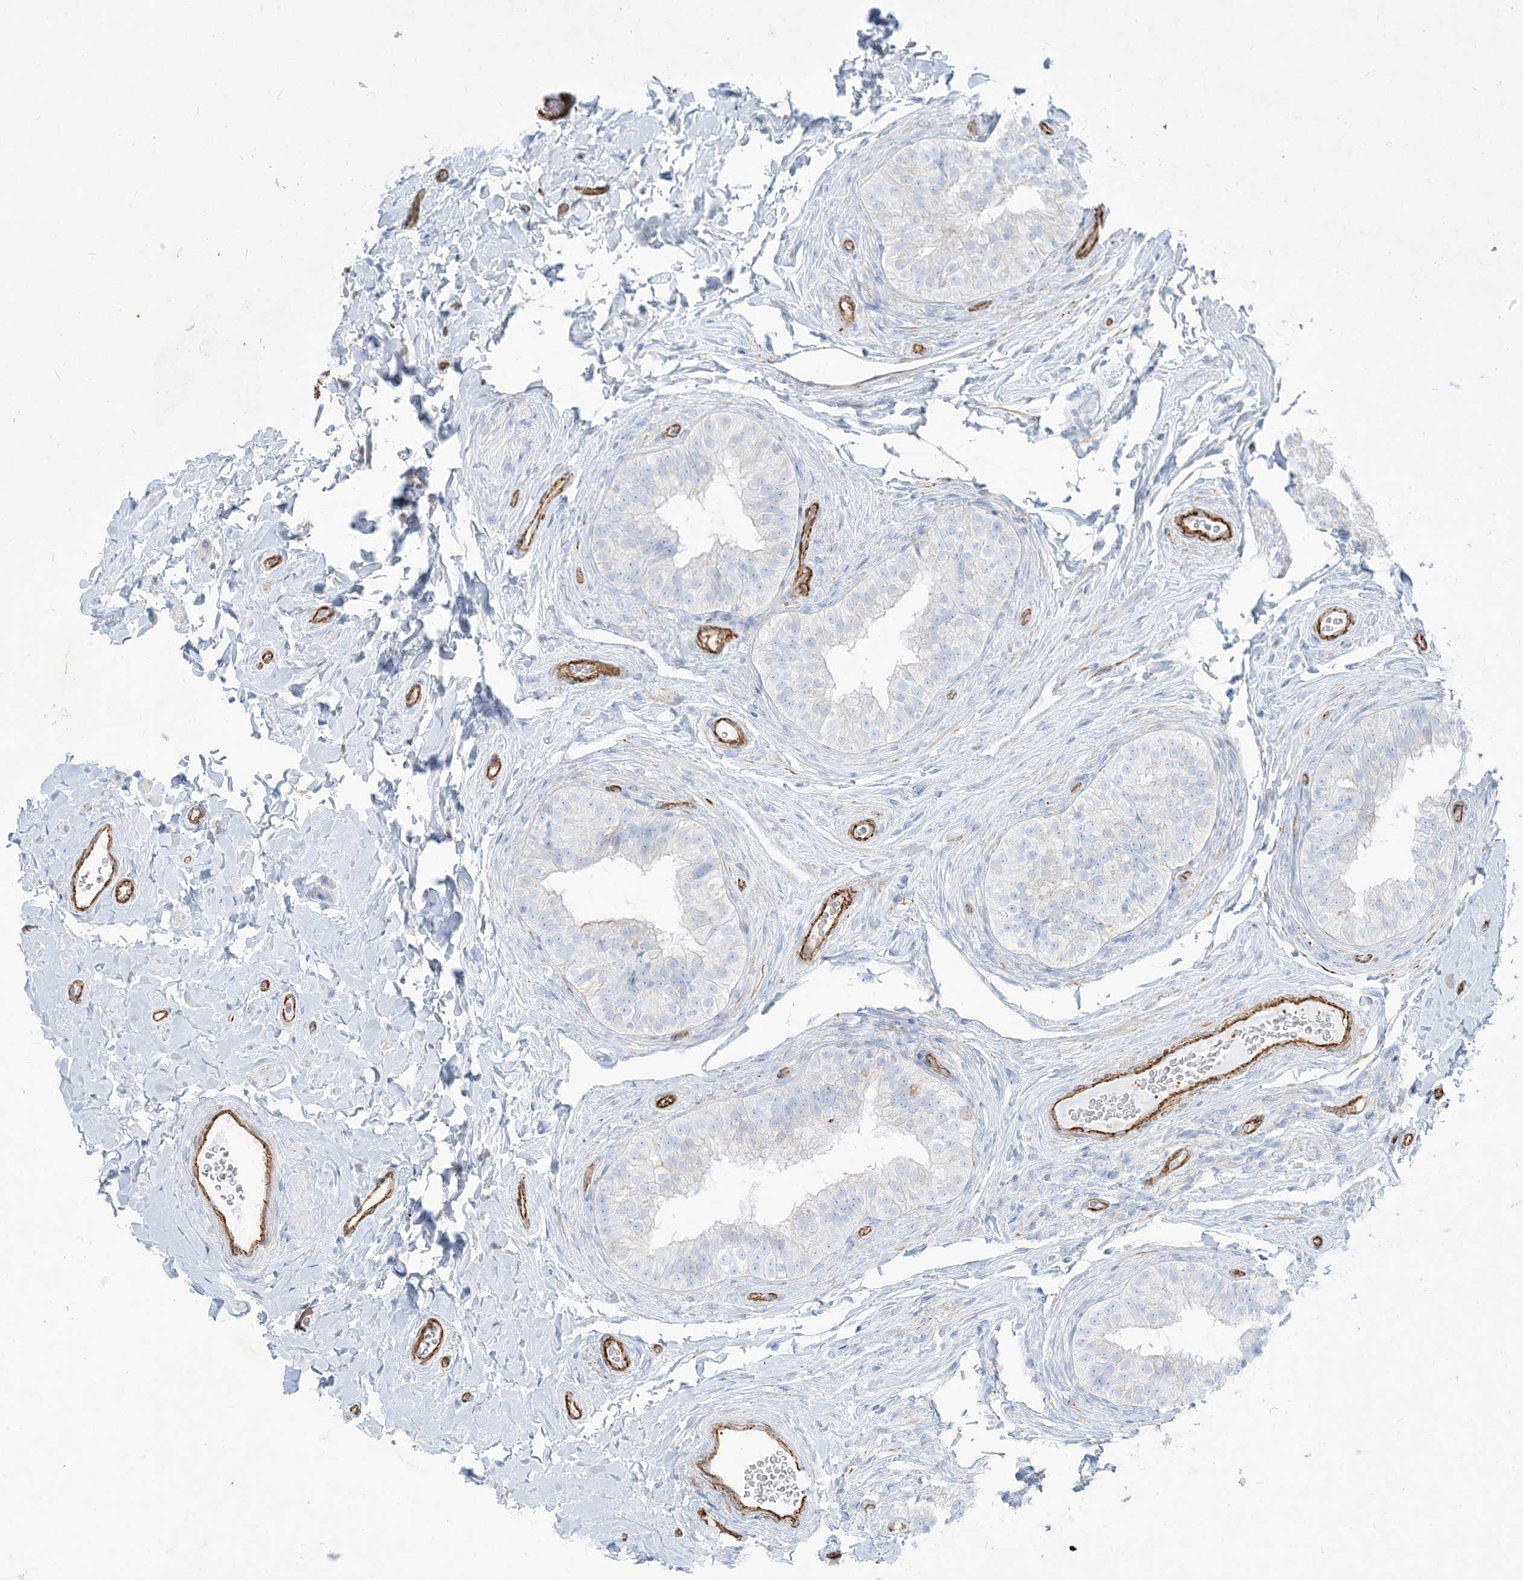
{"staining": {"intensity": "negative", "quantity": "none", "location": "none"}, "tissue": "epididymis", "cell_type": "Glandular cells", "image_type": "normal", "snomed": [{"axis": "morphology", "description": "Normal tissue, NOS"}, {"axis": "topography", "description": "Epididymis"}], "caption": "High magnification brightfield microscopy of benign epididymis stained with DAB (3,3'-diaminobenzidine) (brown) and counterstained with hematoxylin (blue): glandular cells show no significant positivity.", "gene": "B3GNT7", "patient": {"sex": "male", "age": 49}}